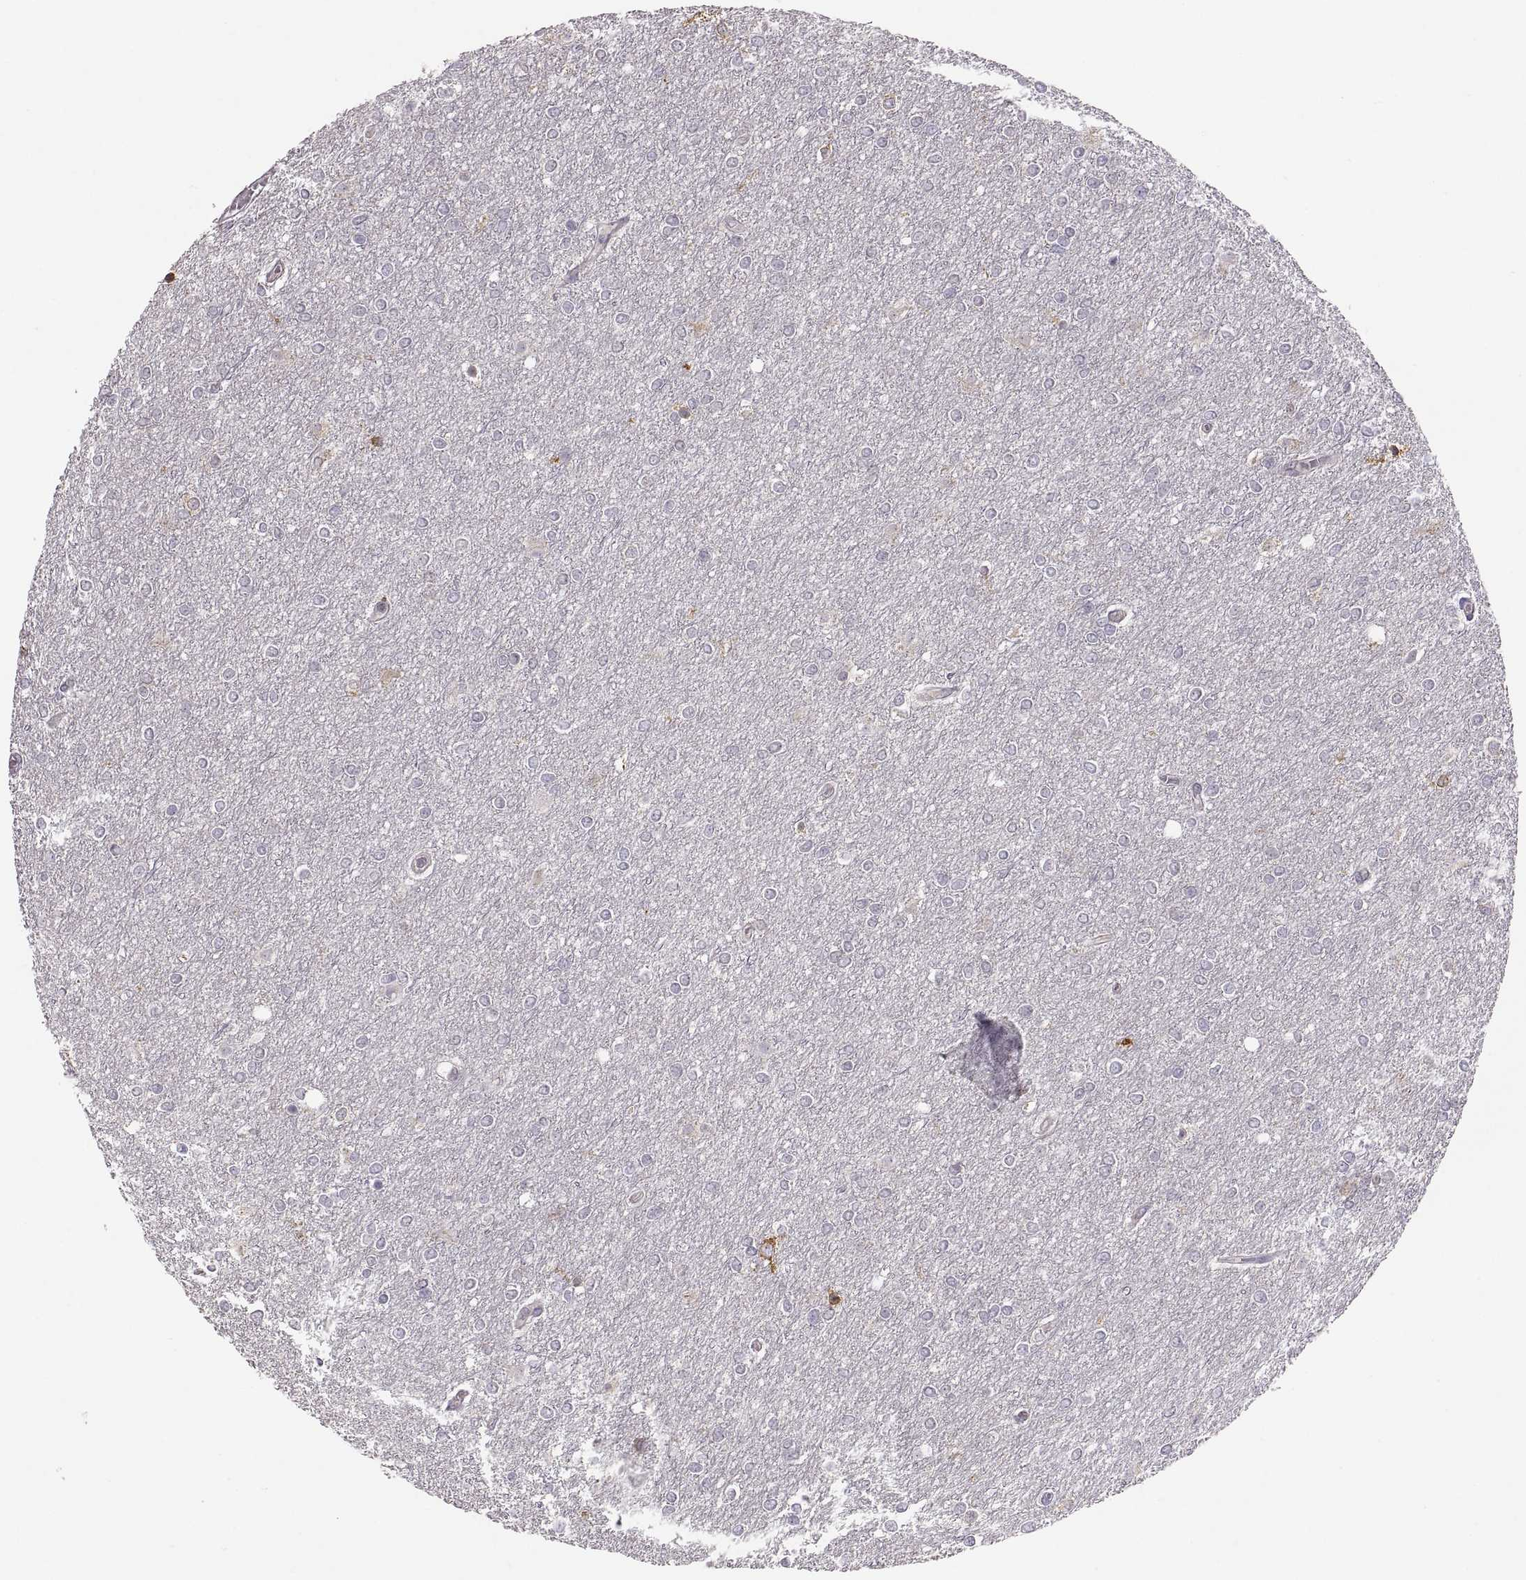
{"staining": {"intensity": "moderate", "quantity": "<25%", "location": "cytoplasmic/membranous"}, "tissue": "glioma", "cell_type": "Tumor cells", "image_type": "cancer", "snomed": [{"axis": "morphology", "description": "Glioma, malignant, High grade"}, {"axis": "topography", "description": "Brain"}], "caption": "Protein staining of glioma tissue demonstrates moderate cytoplasmic/membranous positivity in approximately <25% of tumor cells.", "gene": "HMGCR", "patient": {"sex": "female", "age": 61}}